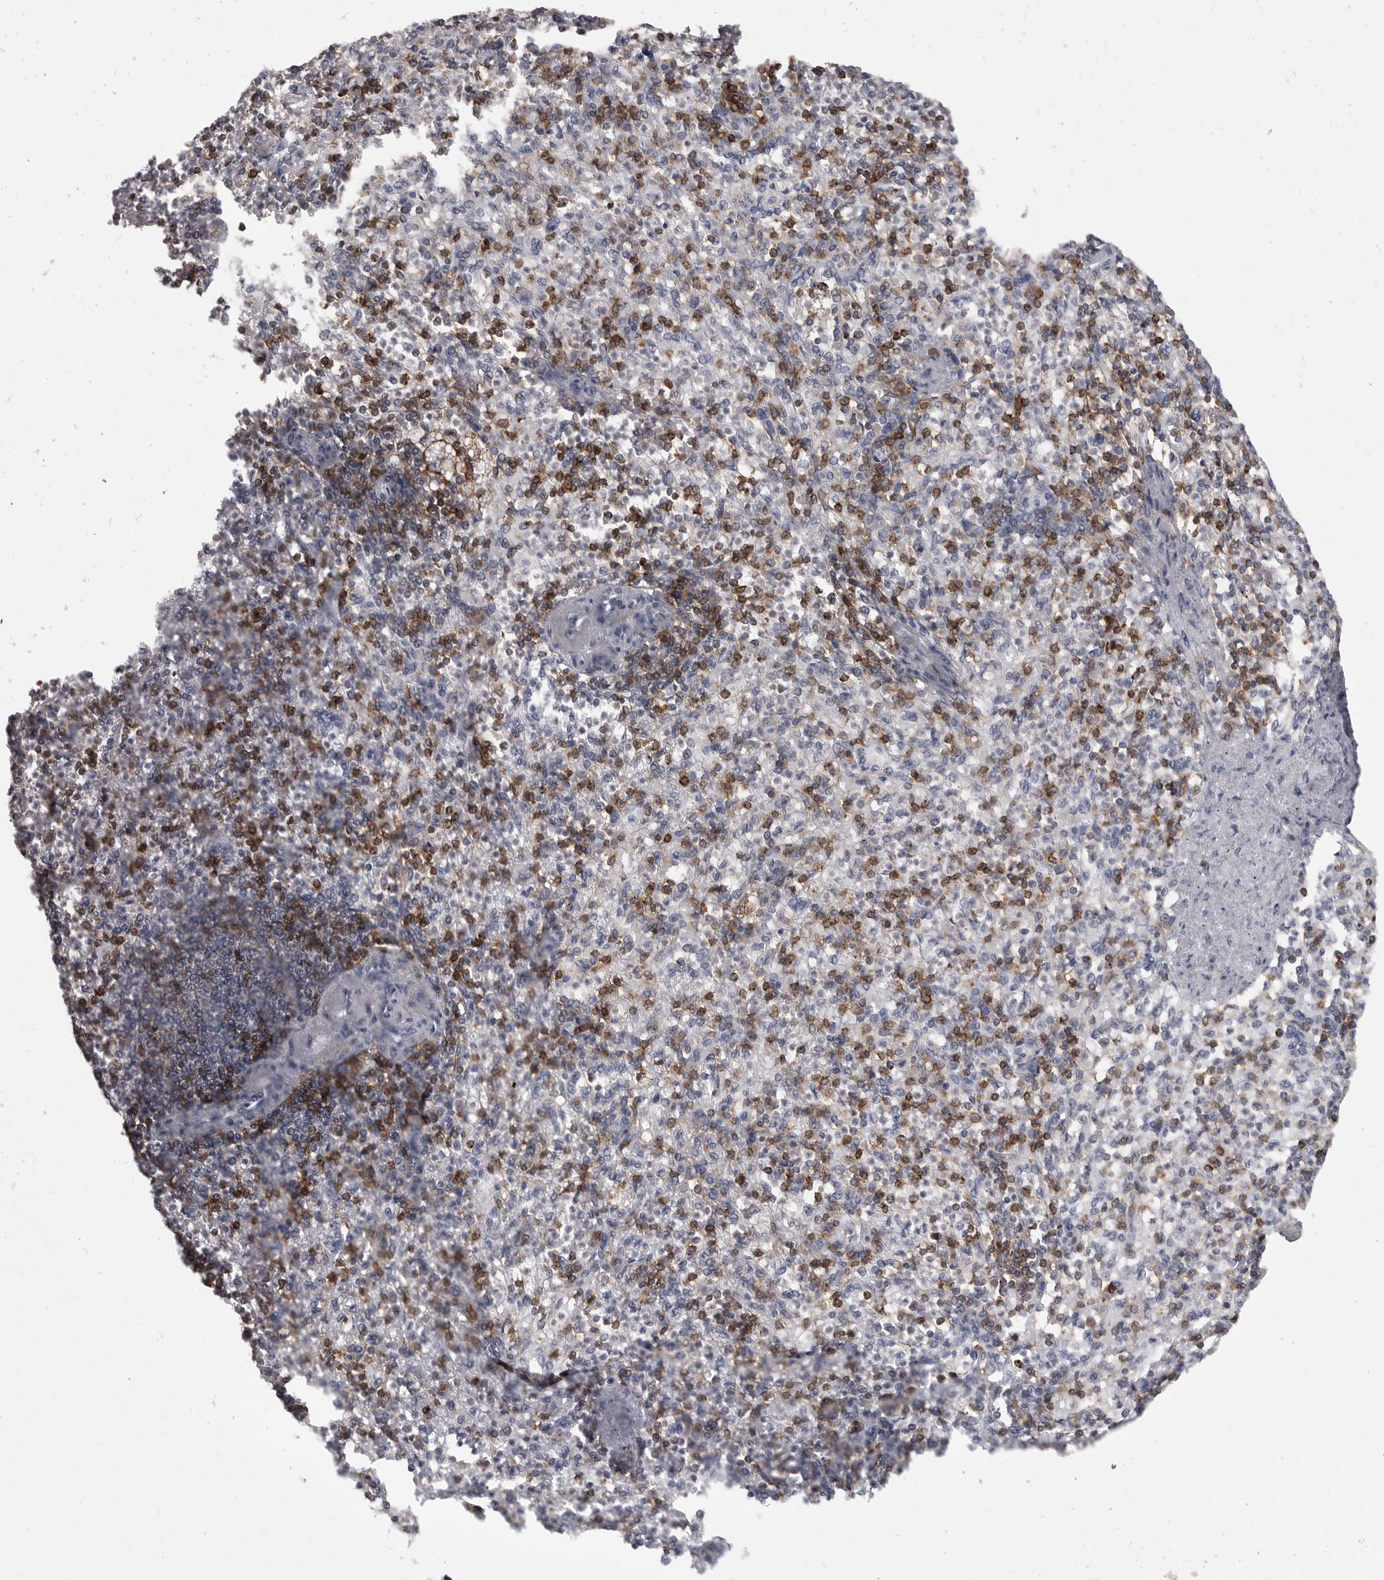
{"staining": {"intensity": "strong", "quantity": "25%-75%", "location": "cytoplasmic/membranous"}, "tissue": "spleen", "cell_type": "Cells in red pulp", "image_type": "normal", "snomed": [{"axis": "morphology", "description": "Normal tissue, NOS"}, {"axis": "topography", "description": "Spleen"}], "caption": "Immunohistochemistry image of normal spleen stained for a protein (brown), which demonstrates high levels of strong cytoplasmic/membranous positivity in approximately 25%-75% of cells in red pulp.", "gene": "ITGAL", "patient": {"sex": "female", "age": 74}}